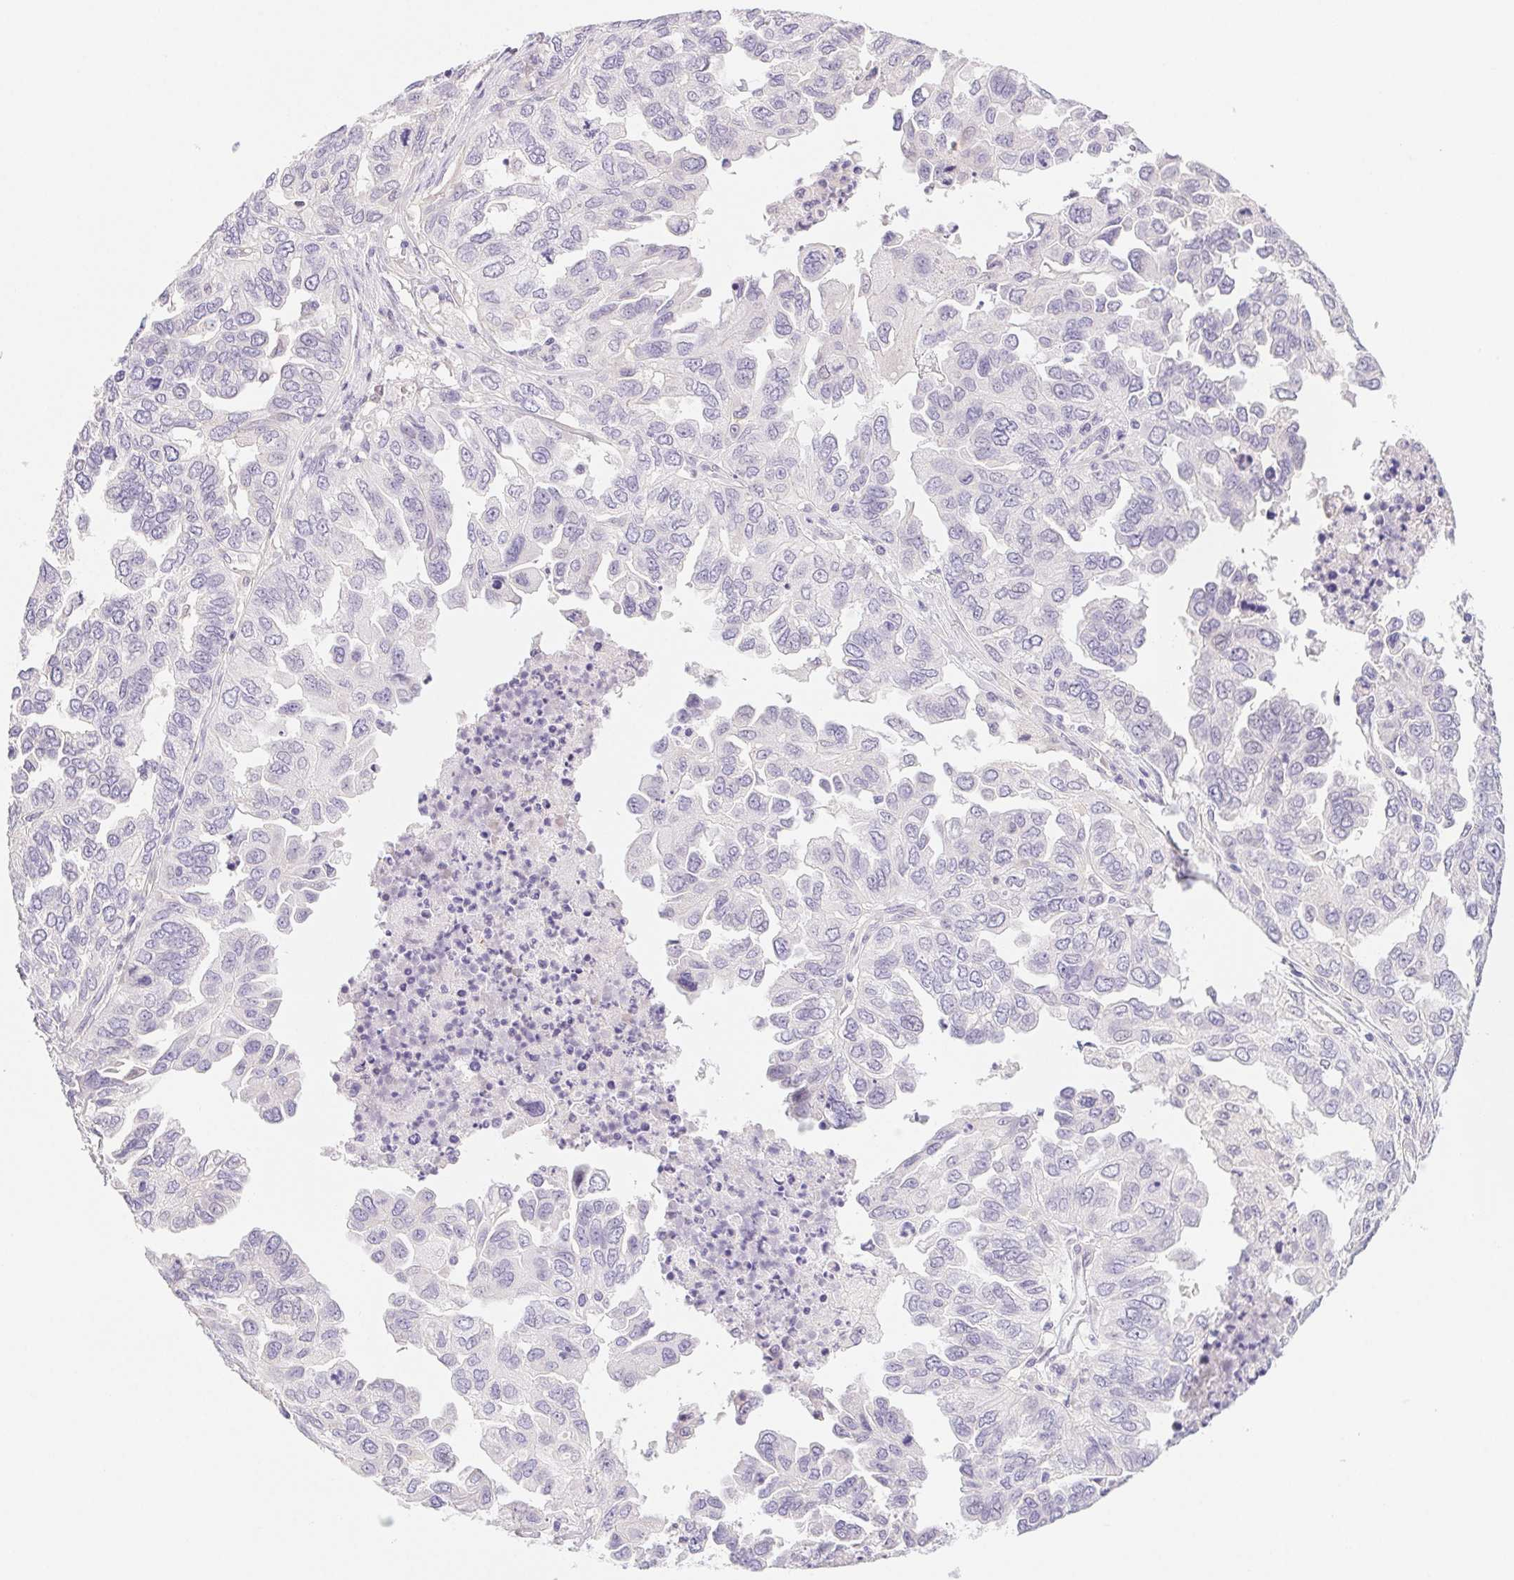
{"staining": {"intensity": "negative", "quantity": "none", "location": "none"}, "tissue": "ovarian cancer", "cell_type": "Tumor cells", "image_type": "cancer", "snomed": [{"axis": "morphology", "description": "Cystadenocarcinoma, serous, NOS"}, {"axis": "topography", "description": "Ovary"}], "caption": "Immunohistochemistry histopathology image of neoplastic tissue: ovarian cancer (serous cystadenocarcinoma) stained with DAB exhibits no significant protein staining in tumor cells.", "gene": "CTNND2", "patient": {"sex": "female", "age": 53}}